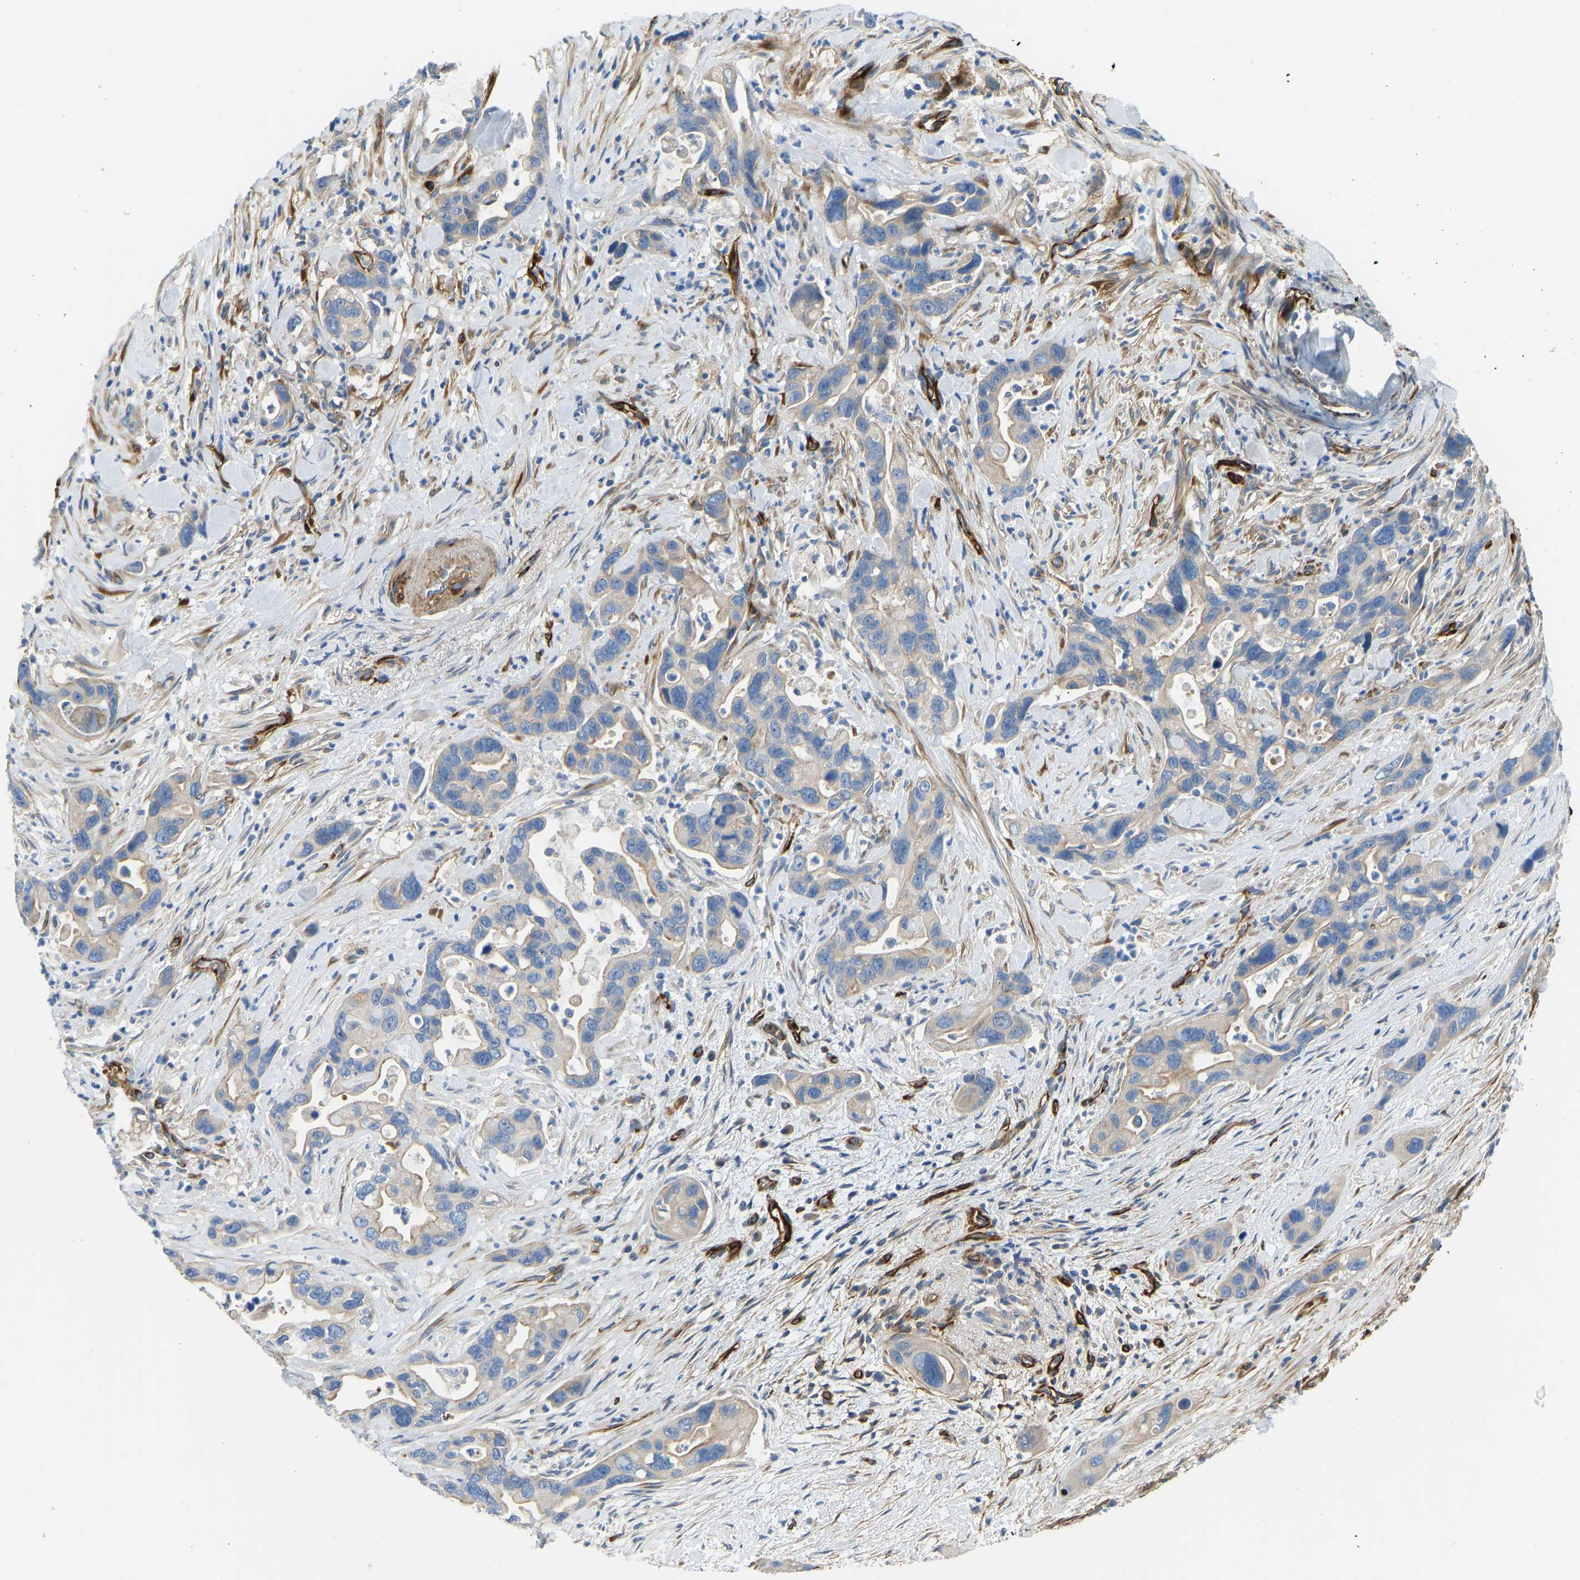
{"staining": {"intensity": "moderate", "quantity": "<25%", "location": "cytoplasmic/membranous"}, "tissue": "pancreatic cancer", "cell_type": "Tumor cells", "image_type": "cancer", "snomed": [{"axis": "morphology", "description": "Adenocarcinoma, NOS"}, {"axis": "topography", "description": "Pancreas"}], "caption": "High-power microscopy captured an IHC histopathology image of pancreatic adenocarcinoma, revealing moderate cytoplasmic/membranous expression in approximately <25% of tumor cells. (DAB (3,3'-diaminobenzidine) IHC with brightfield microscopy, high magnification).", "gene": "COL15A1", "patient": {"sex": "female", "age": 70}}